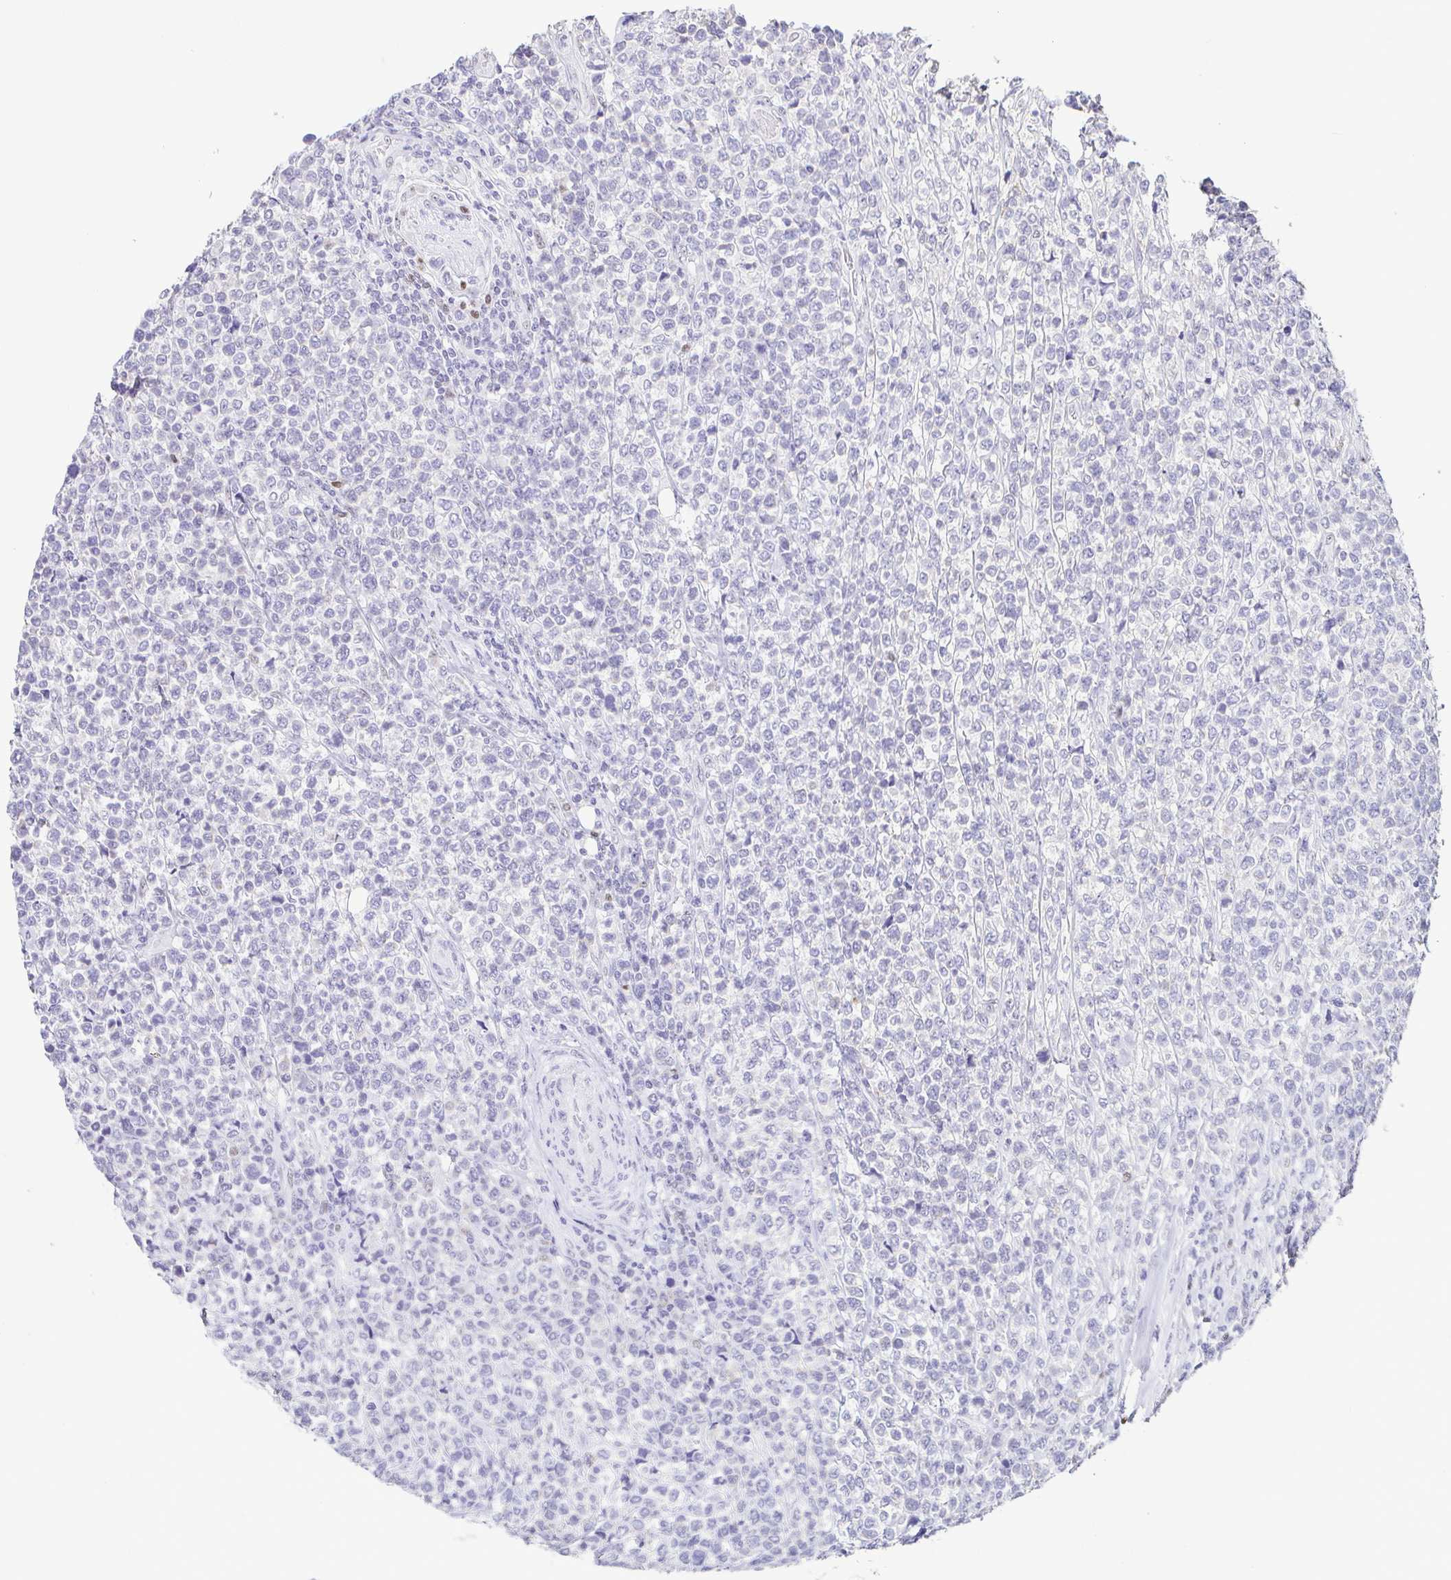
{"staining": {"intensity": "negative", "quantity": "none", "location": "none"}, "tissue": "lymphoma", "cell_type": "Tumor cells", "image_type": "cancer", "snomed": [{"axis": "morphology", "description": "Malignant lymphoma, non-Hodgkin's type, High grade"}, {"axis": "topography", "description": "Soft tissue"}], "caption": "The immunohistochemistry photomicrograph has no significant expression in tumor cells of malignant lymphoma, non-Hodgkin's type (high-grade) tissue.", "gene": "TCF3", "patient": {"sex": "female", "age": 56}}